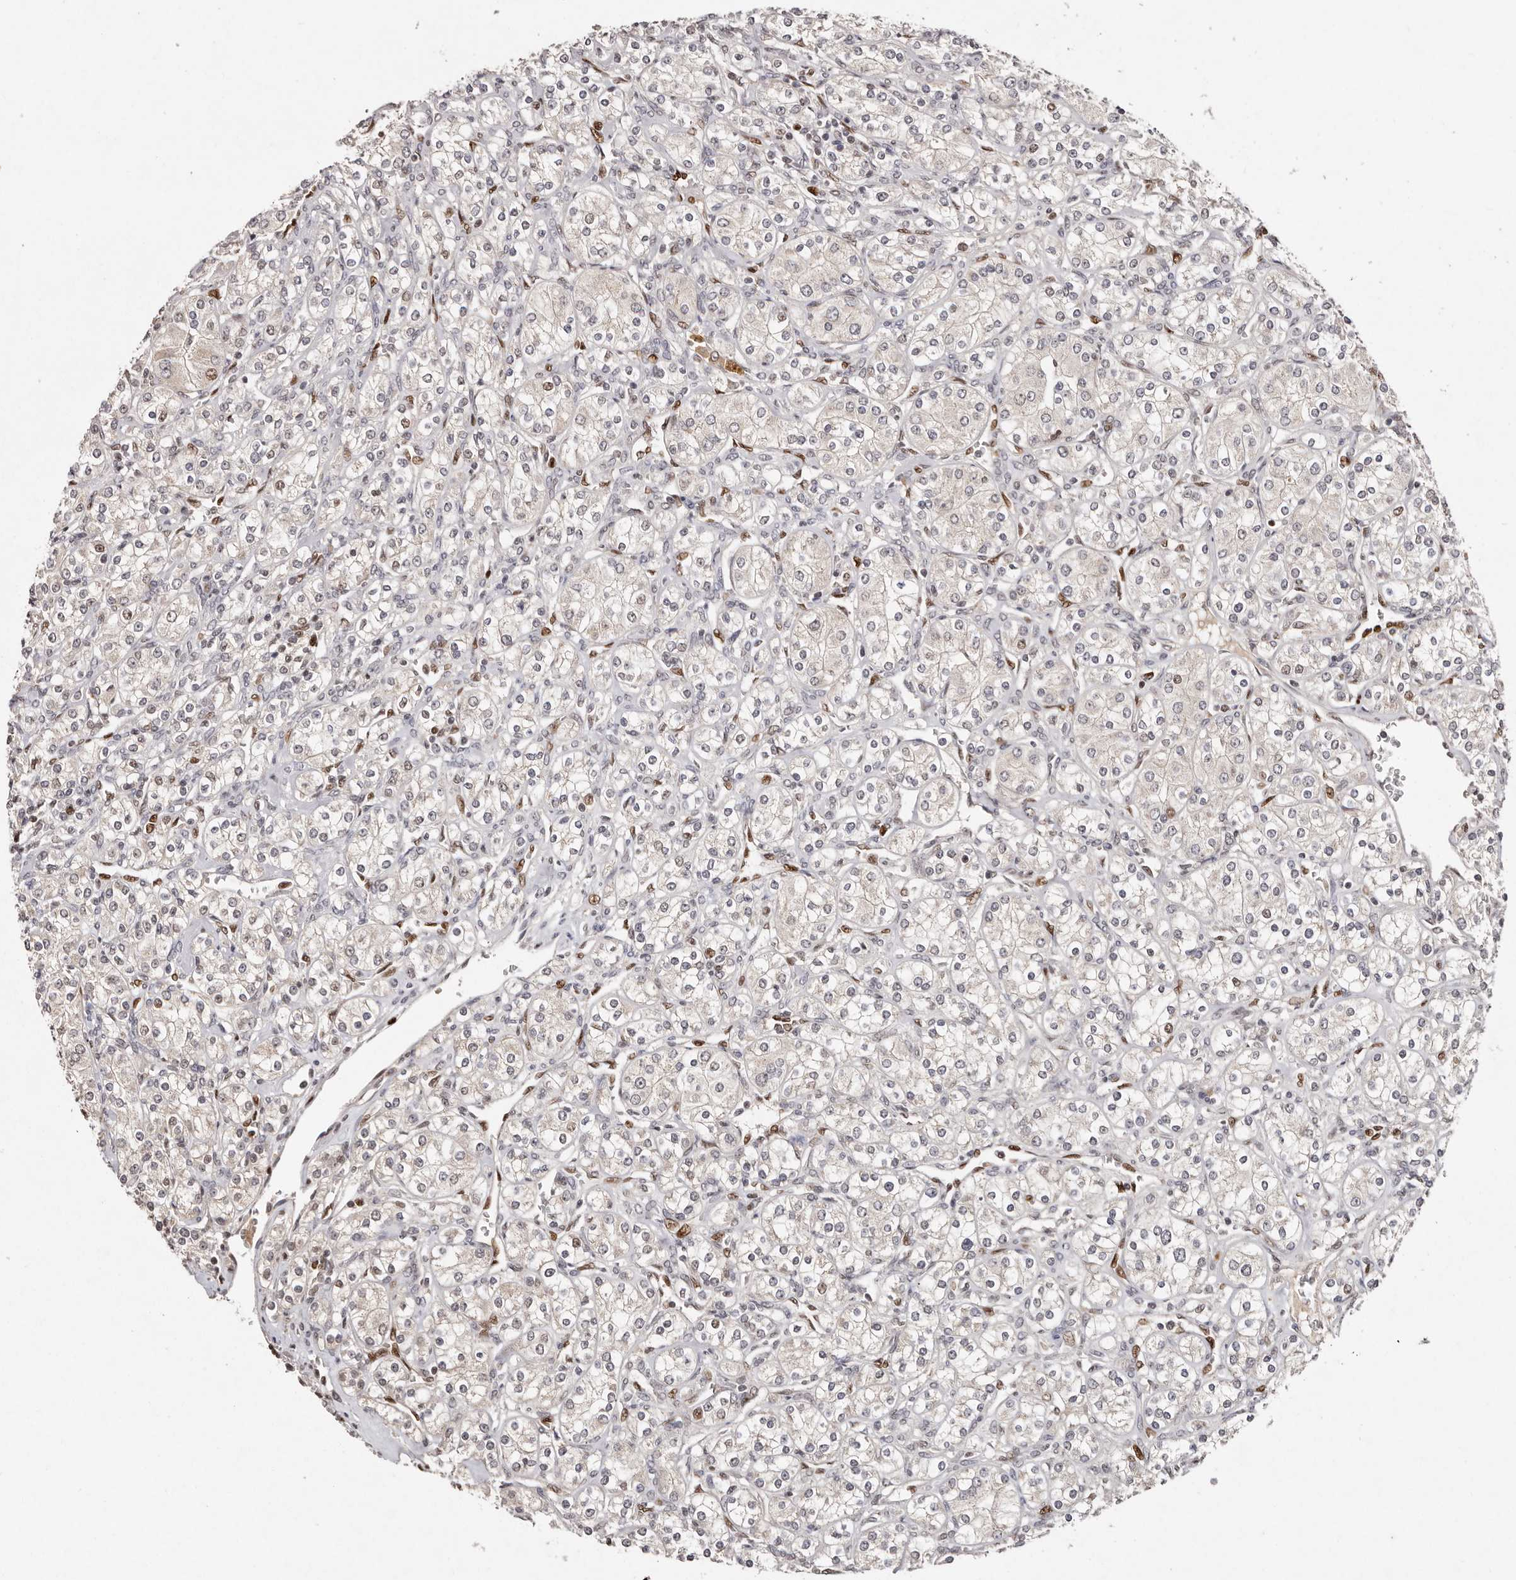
{"staining": {"intensity": "moderate", "quantity": "<25%", "location": "nuclear"}, "tissue": "renal cancer", "cell_type": "Tumor cells", "image_type": "cancer", "snomed": [{"axis": "morphology", "description": "Adenocarcinoma, NOS"}, {"axis": "topography", "description": "Kidney"}], "caption": "Renal adenocarcinoma stained with a protein marker reveals moderate staining in tumor cells.", "gene": "KLF7", "patient": {"sex": "male", "age": 77}}